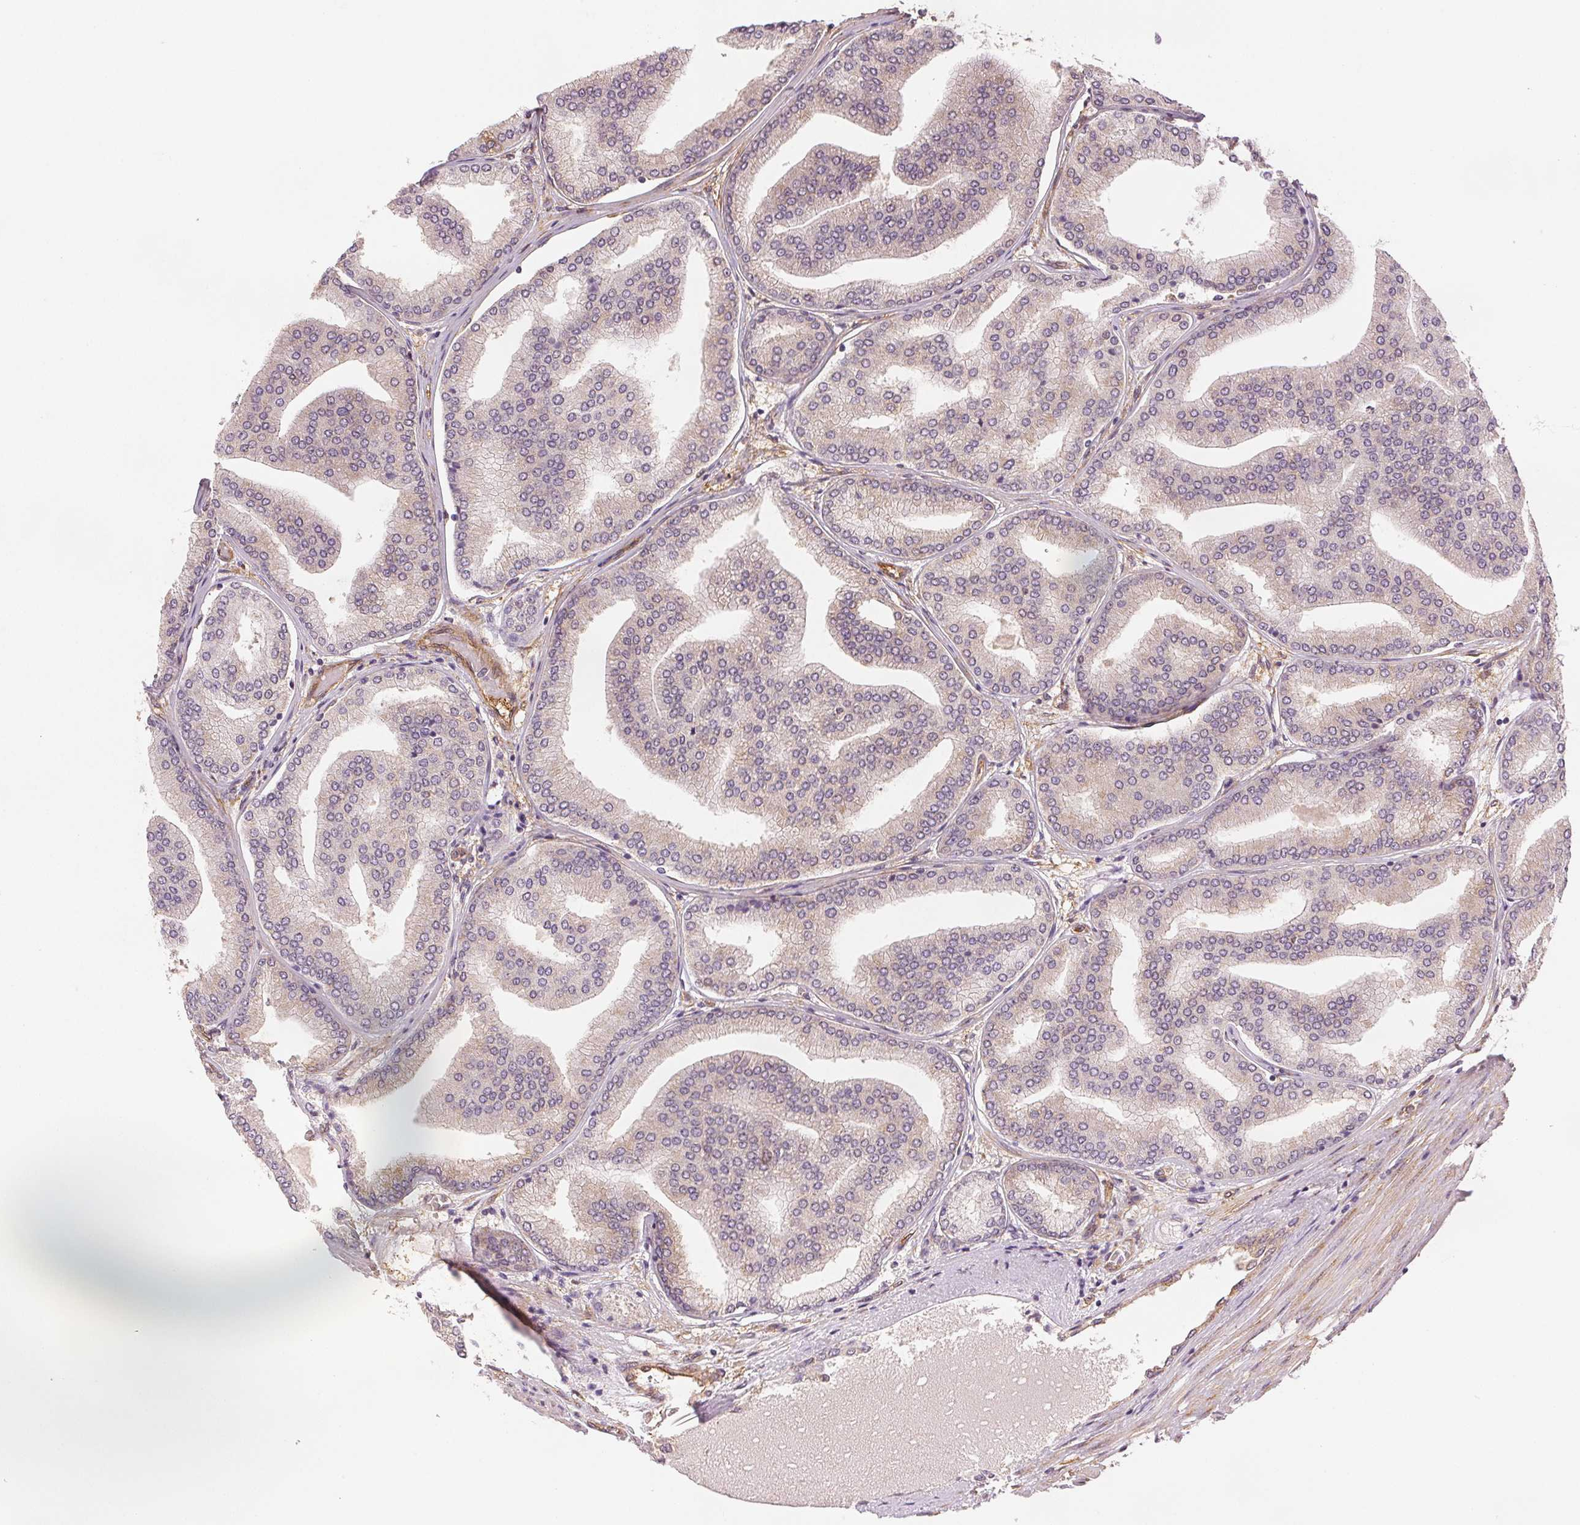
{"staining": {"intensity": "negative", "quantity": "none", "location": "none"}, "tissue": "prostate cancer", "cell_type": "Tumor cells", "image_type": "cancer", "snomed": [{"axis": "morphology", "description": "Adenocarcinoma, NOS"}, {"axis": "topography", "description": "Prostate"}], "caption": "A high-resolution histopathology image shows immunohistochemistry staining of prostate cancer, which exhibits no significant staining in tumor cells. The staining was performed using DAB to visualize the protein expression in brown, while the nuclei were stained in blue with hematoxylin (Magnification: 20x).", "gene": "DIAPH2", "patient": {"sex": "male", "age": 63}}